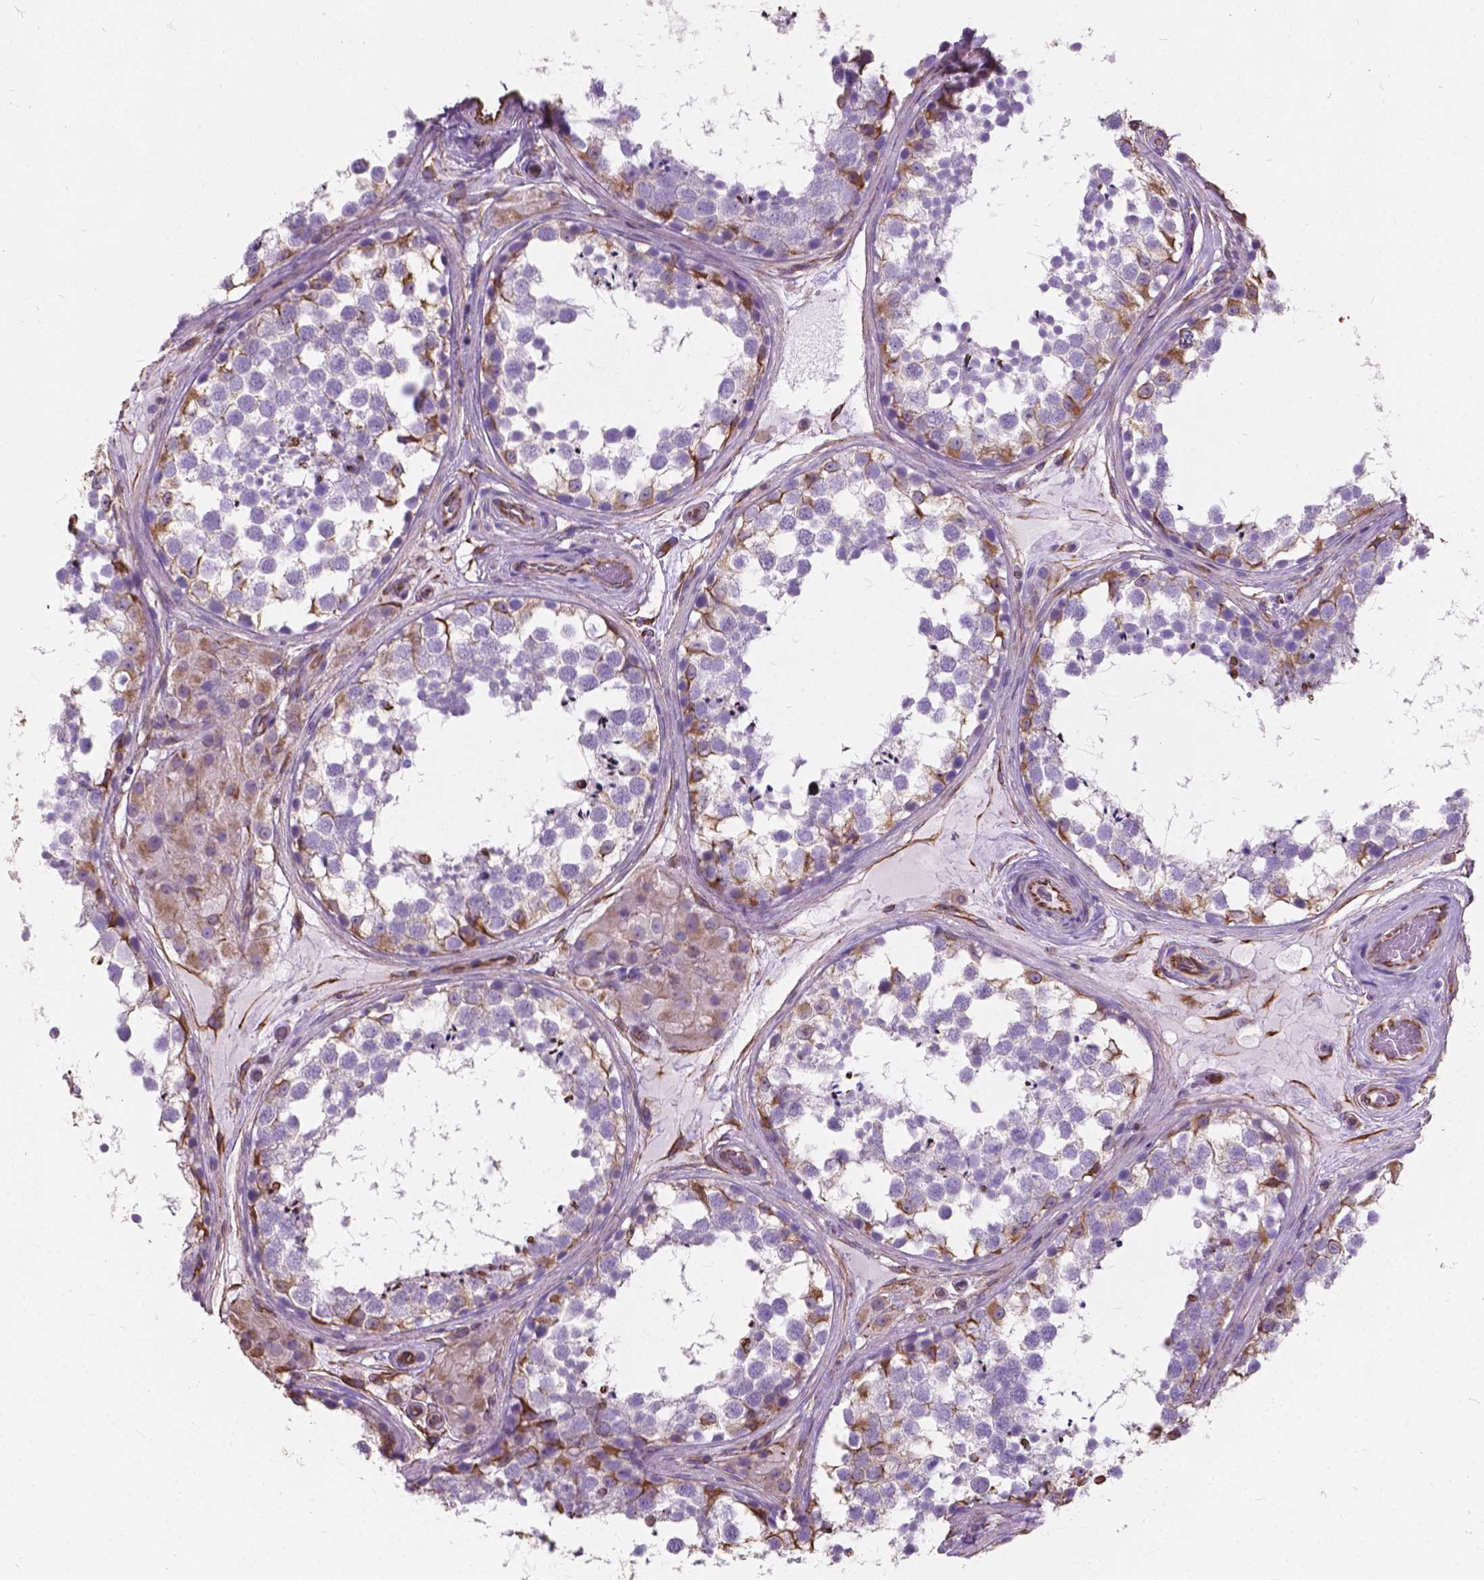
{"staining": {"intensity": "moderate", "quantity": "<25%", "location": "cytoplasmic/membranous"}, "tissue": "testis", "cell_type": "Cells in seminiferous ducts", "image_type": "normal", "snomed": [{"axis": "morphology", "description": "Normal tissue, NOS"}, {"axis": "morphology", "description": "Seminoma, NOS"}, {"axis": "topography", "description": "Testis"}], "caption": "Human testis stained for a protein (brown) shows moderate cytoplasmic/membranous positive staining in approximately <25% of cells in seminiferous ducts.", "gene": "AMOT", "patient": {"sex": "male", "age": 65}}